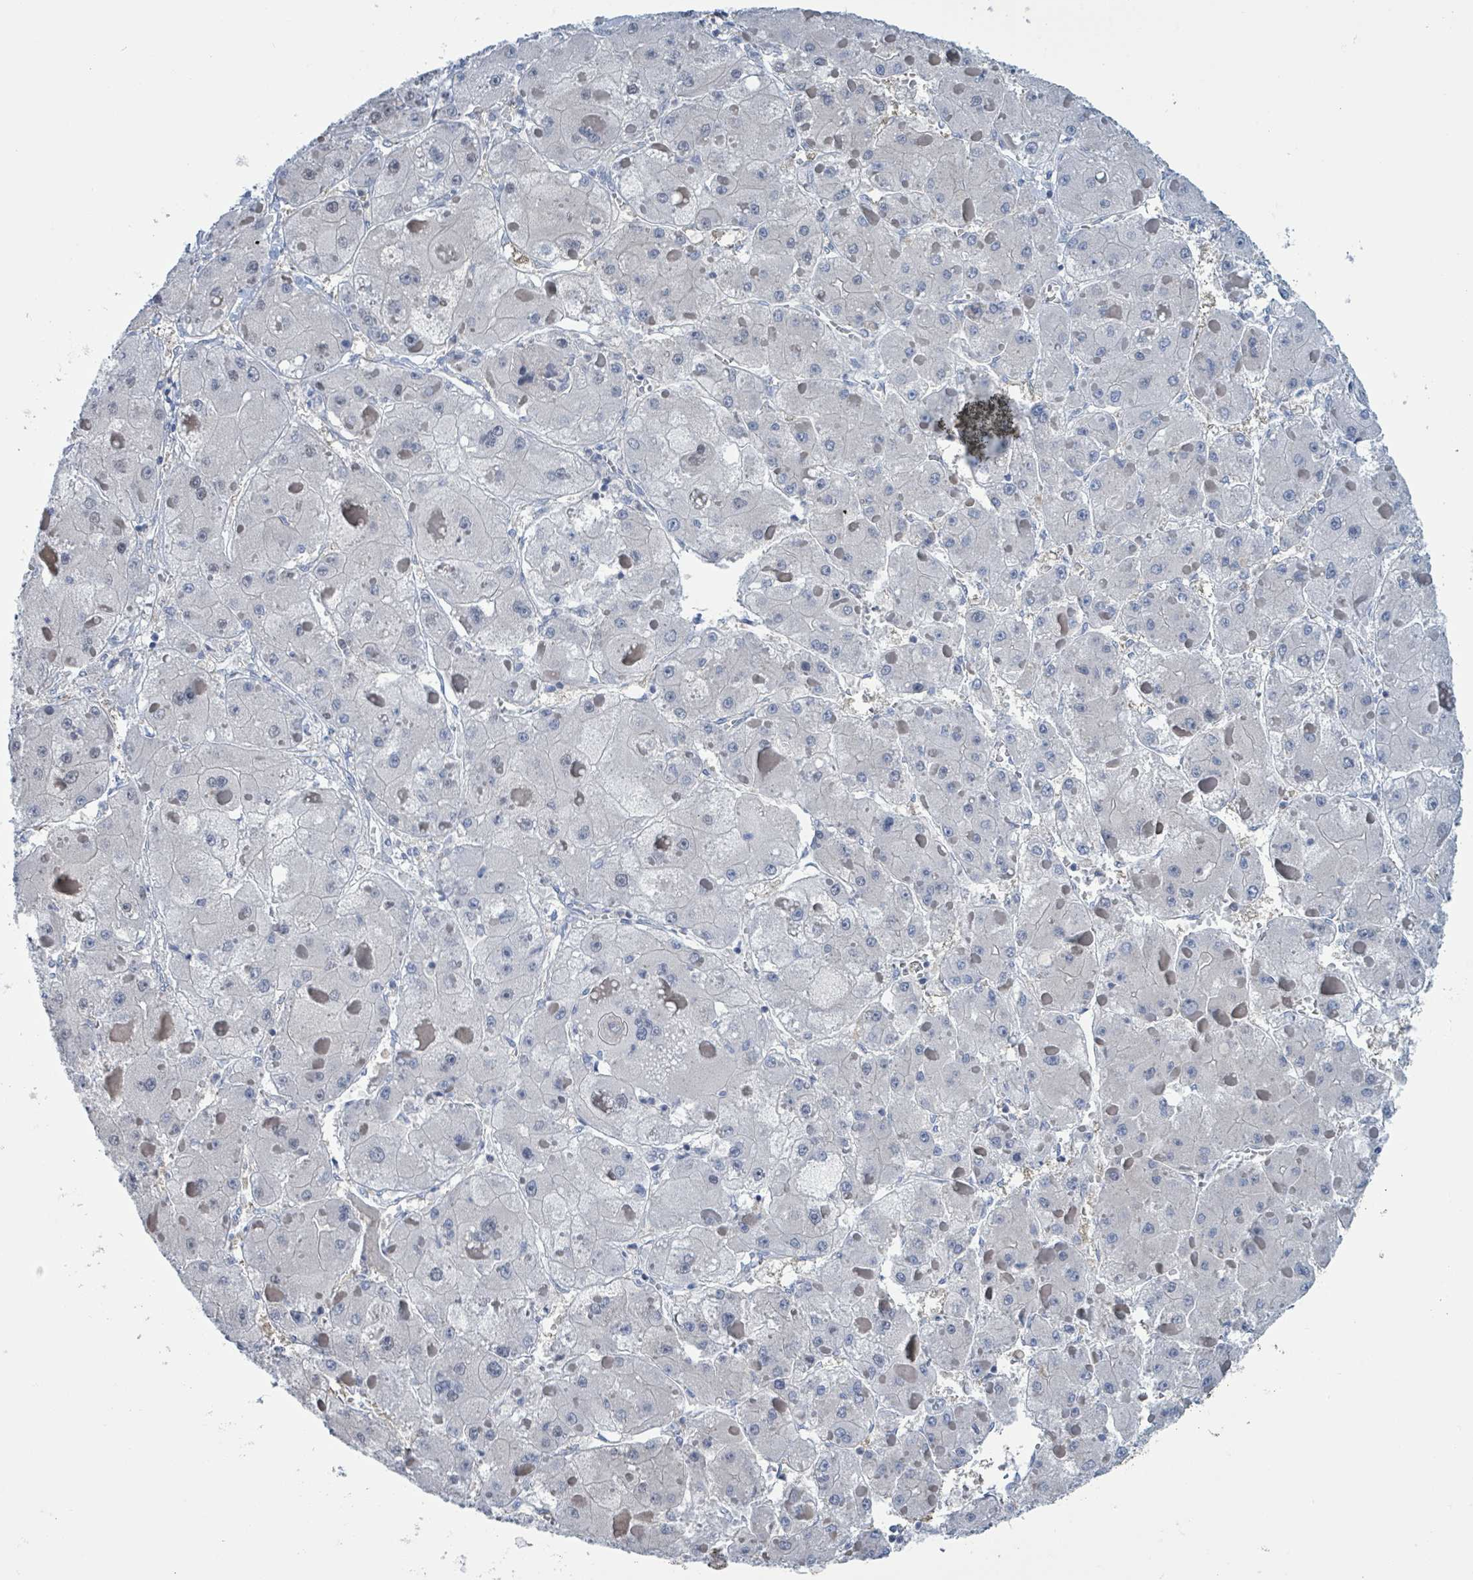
{"staining": {"intensity": "negative", "quantity": "none", "location": "none"}, "tissue": "liver cancer", "cell_type": "Tumor cells", "image_type": "cancer", "snomed": [{"axis": "morphology", "description": "Carcinoma, Hepatocellular, NOS"}, {"axis": "topography", "description": "Liver"}], "caption": "This photomicrograph is of hepatocellular carcinoma (liver) stained with IHC to label a protein in brown with the nuclei are counter-stained blue. There is no staining in tumor cells.", "gene": "DGKZ", "patient": {"sex": "female", "age": 73}}